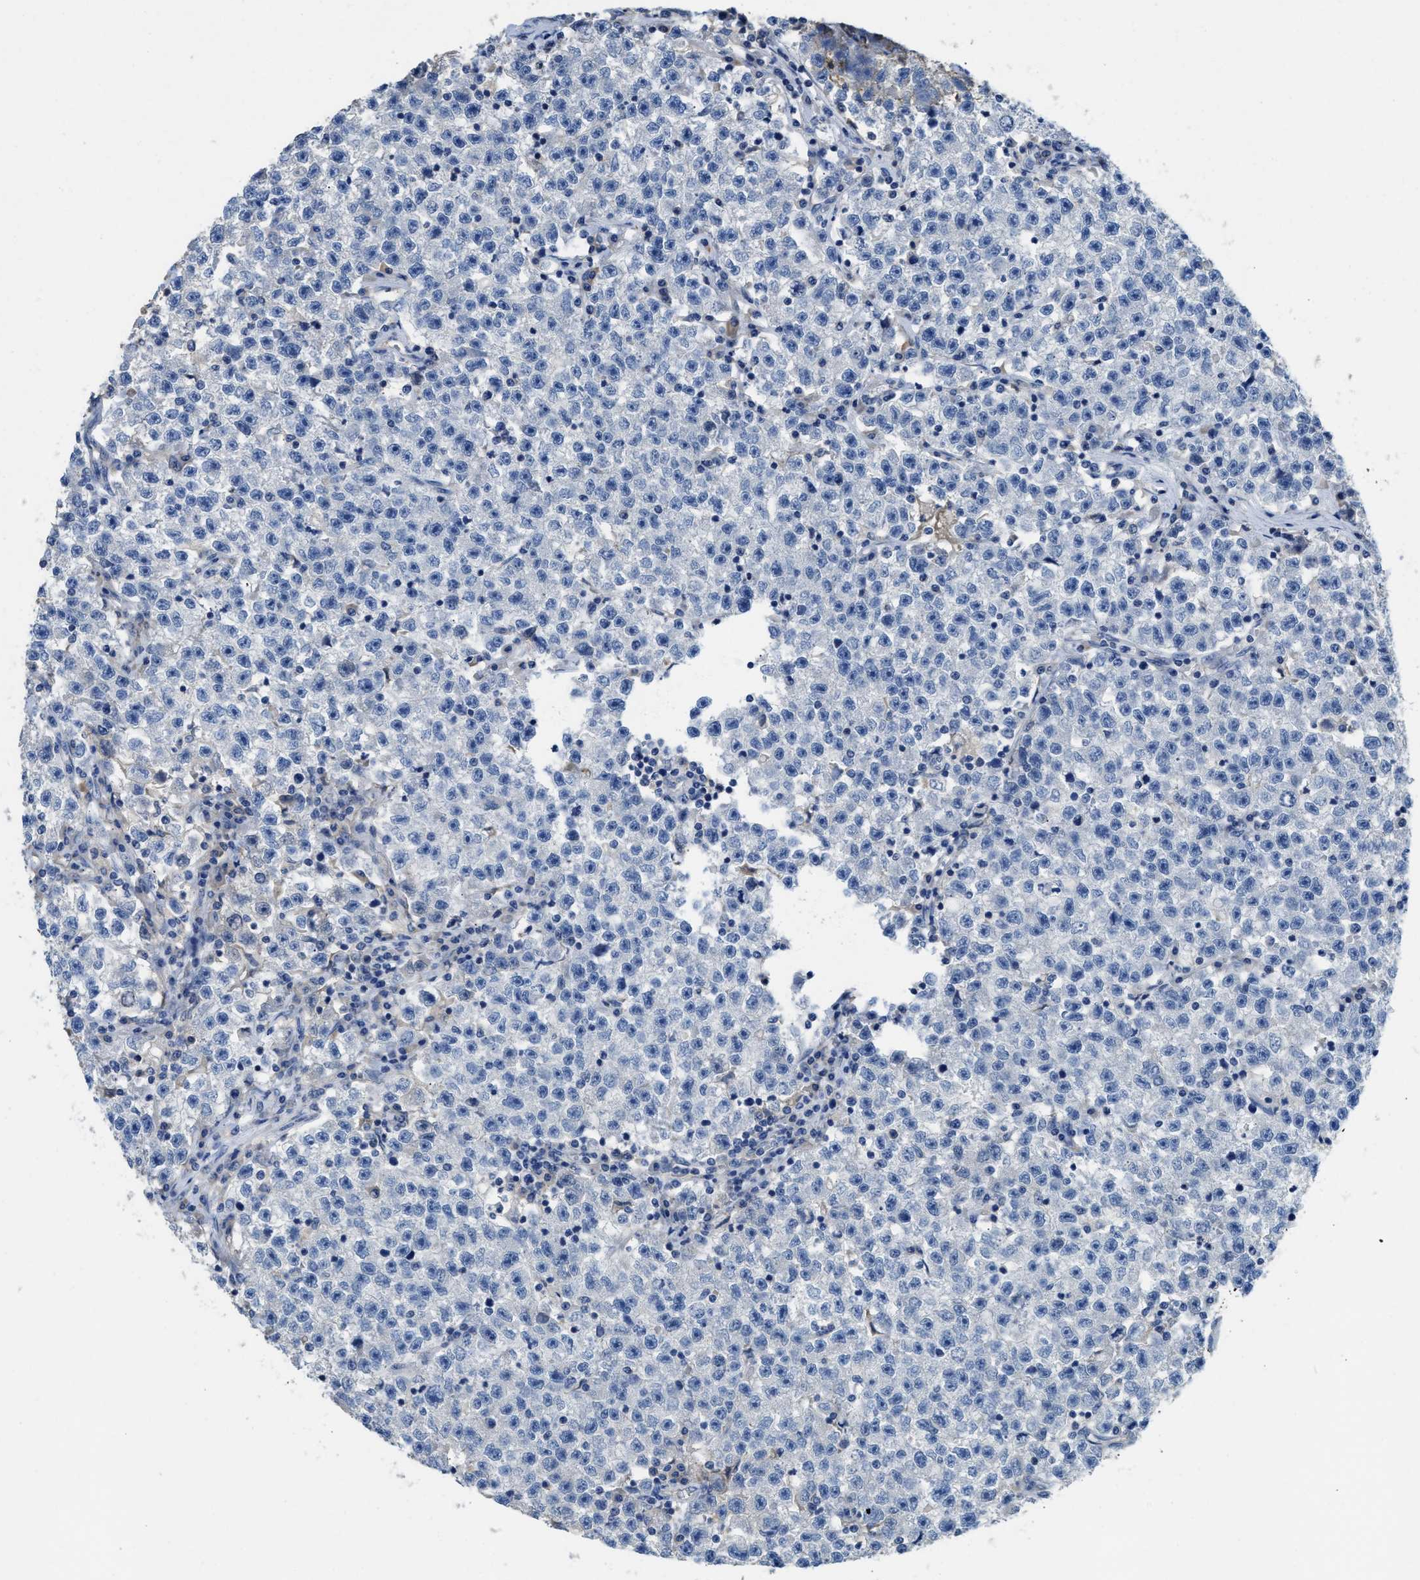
{"staining": {"intensity": "negative", "quantity": "none", "location": "none"}, "tissue": "testis cancer", "cell_type": "Tumor cells", "image_type": "cancer", "snomed": [{"axis": "morphology", "description": "Seminoma, NOS"}, {"axis": "topography", "description": "Testis"}], "caption": "Image shows no protein expression in tumor cells of testis seminoma tissue. (Brightfield microscopy of DAB immunohistochemistry at high magnification).", "gene": "C1S", "patient": {"sex": "male", "age": 22}}